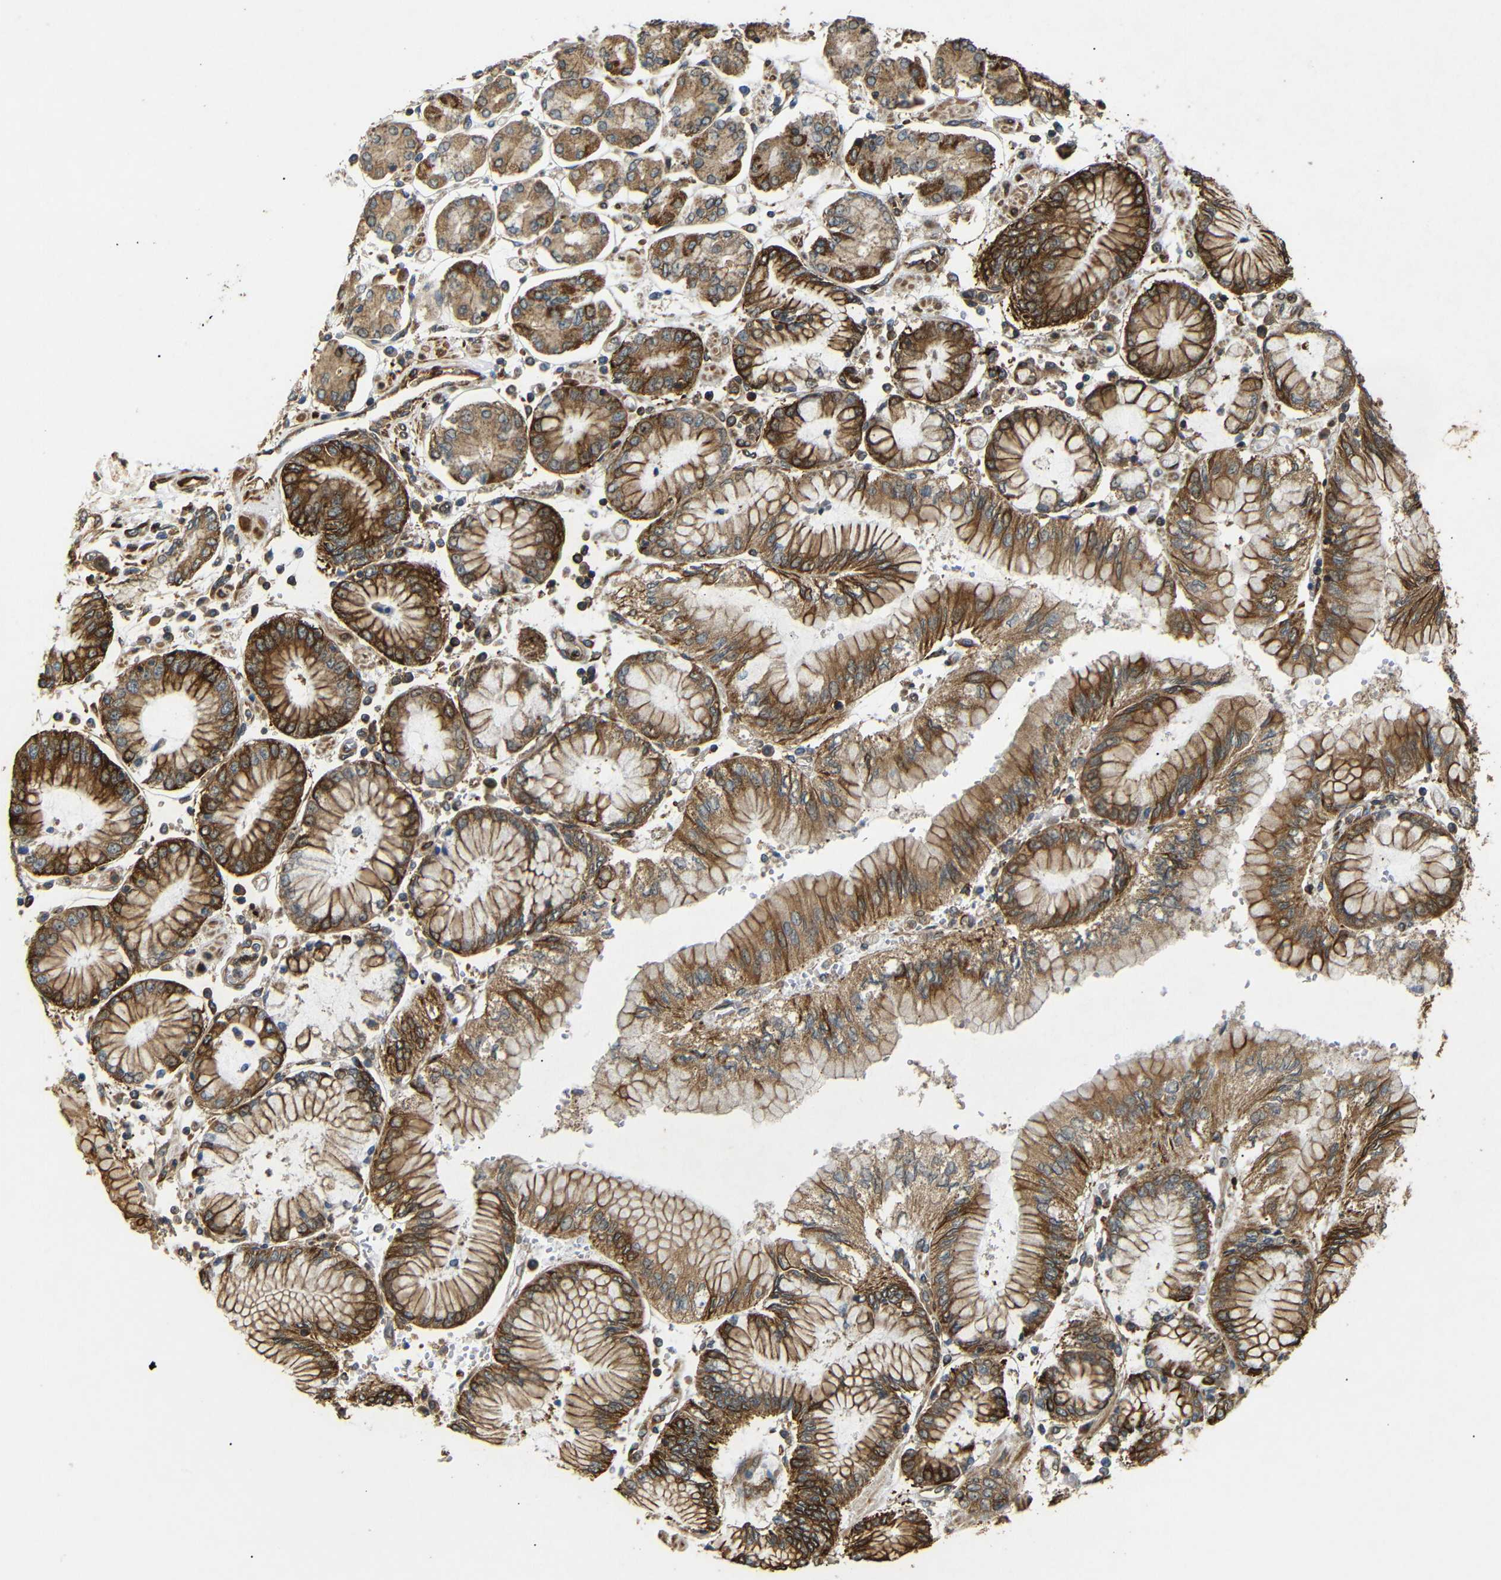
{"staining": {"intensity": "strong", "quantity": ">75%", "location": "cytoplasmic/membranous"}, "tissue": "stomach cancer", "cell_type": "Tumor cells", "image_type": "cancer", "snomed": [{"axis": "morphology", "description": "Adenocarcinoma, NOS"}, {"axis": "topography", "description": "Stomach"}], "caption": "DAB (3,3'-diaminobenzidine) immunohistochemical staining of stomach adenocarcinoma demonstrates strong cytoplasmic/membranous protein staining in approximately >75% of tumor cells.", "gene": "BTF3", "patient": {"sex": "male", "age": 76}}